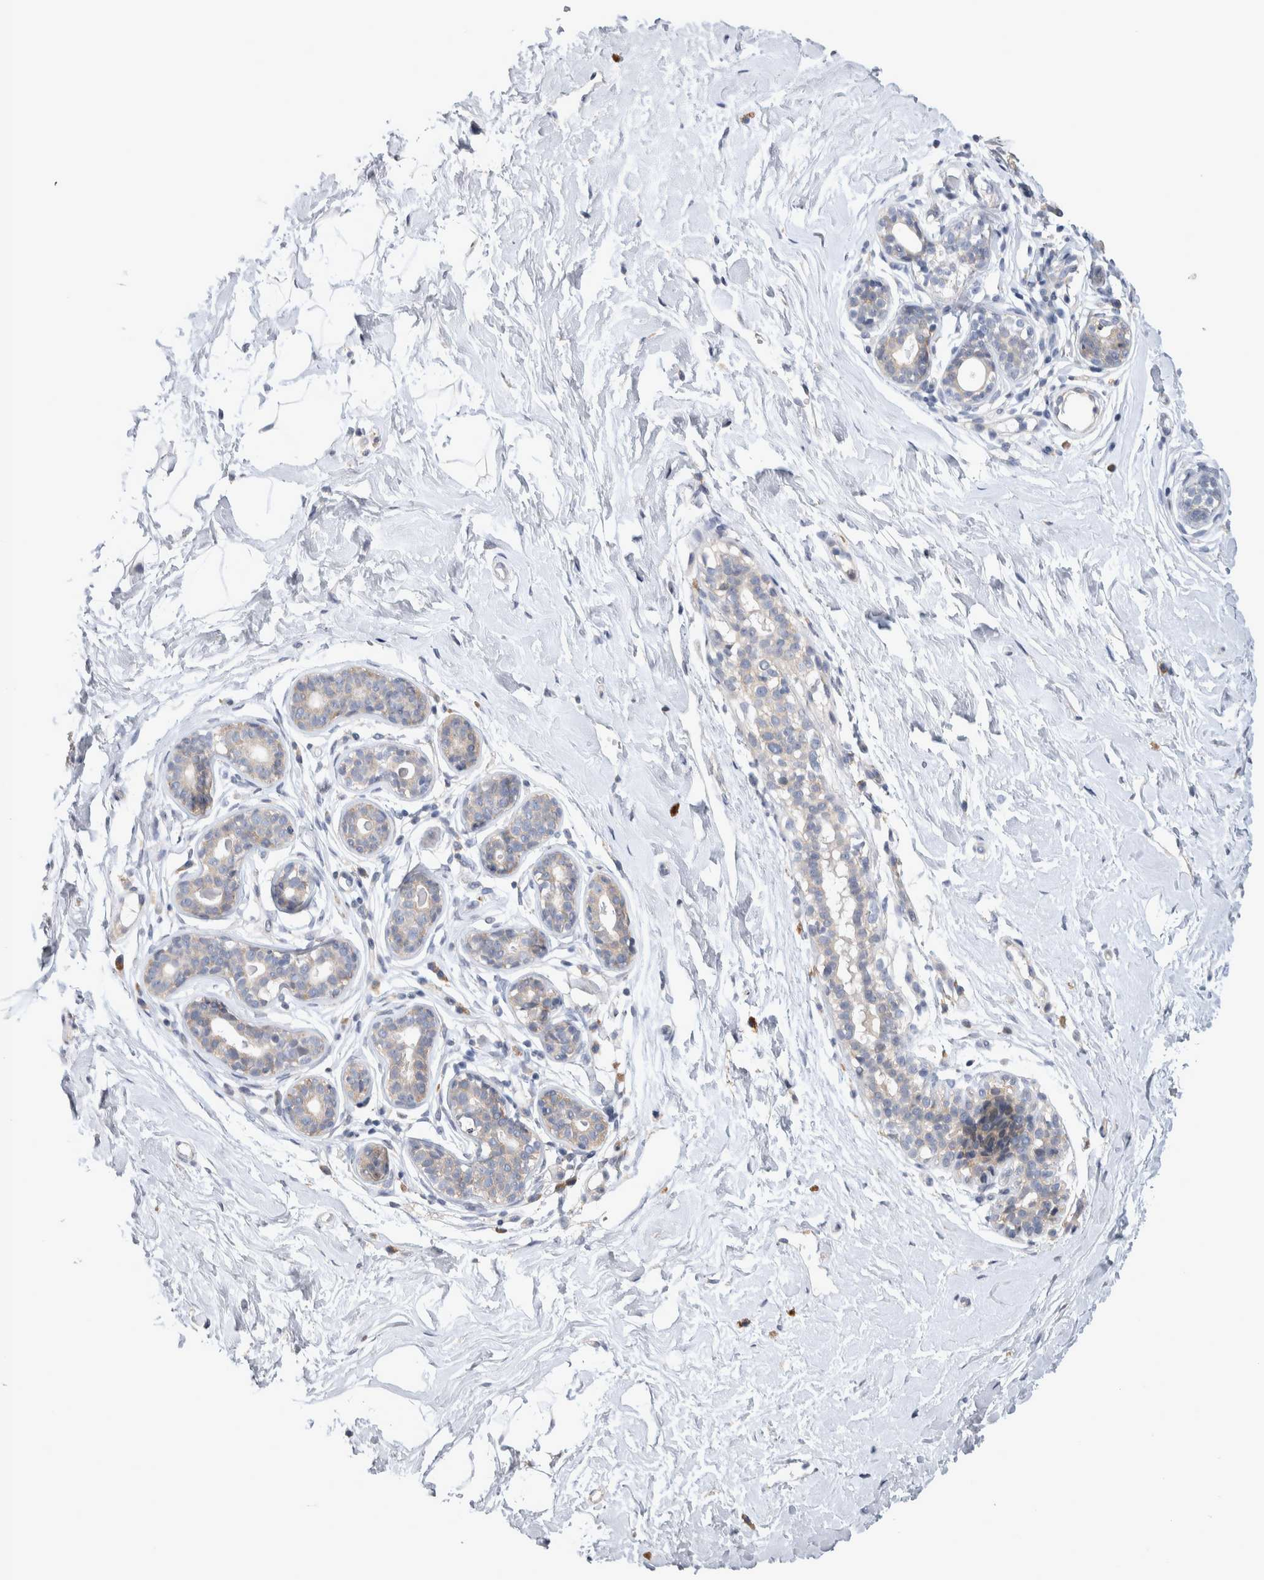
{"staining": {"intensity": "negative", "quantity": "none", "location": "none"}, "tissue": "breast", "cell_type": "Adipocytes", "image_type": "normal", "snomed": [{"axis": "morphology", "description": "Normal tissue, NOS"}, {"axis": "topography", "description": "Breast"}], "caption": "DAB (3,3'-diaminobenzidine) immunohistochemical staining of unremarkable human breast reveals no significant positivity in adipocytes. The staining was performed using DAB (3,3'-diaminobenzidine) to visualize the protein expression in brown, while the nuclei were stained in blue with hematoxylin (Magnification: 20x).", "gene": "IBTK", "patient": {"sex": "female", "age": 23}}